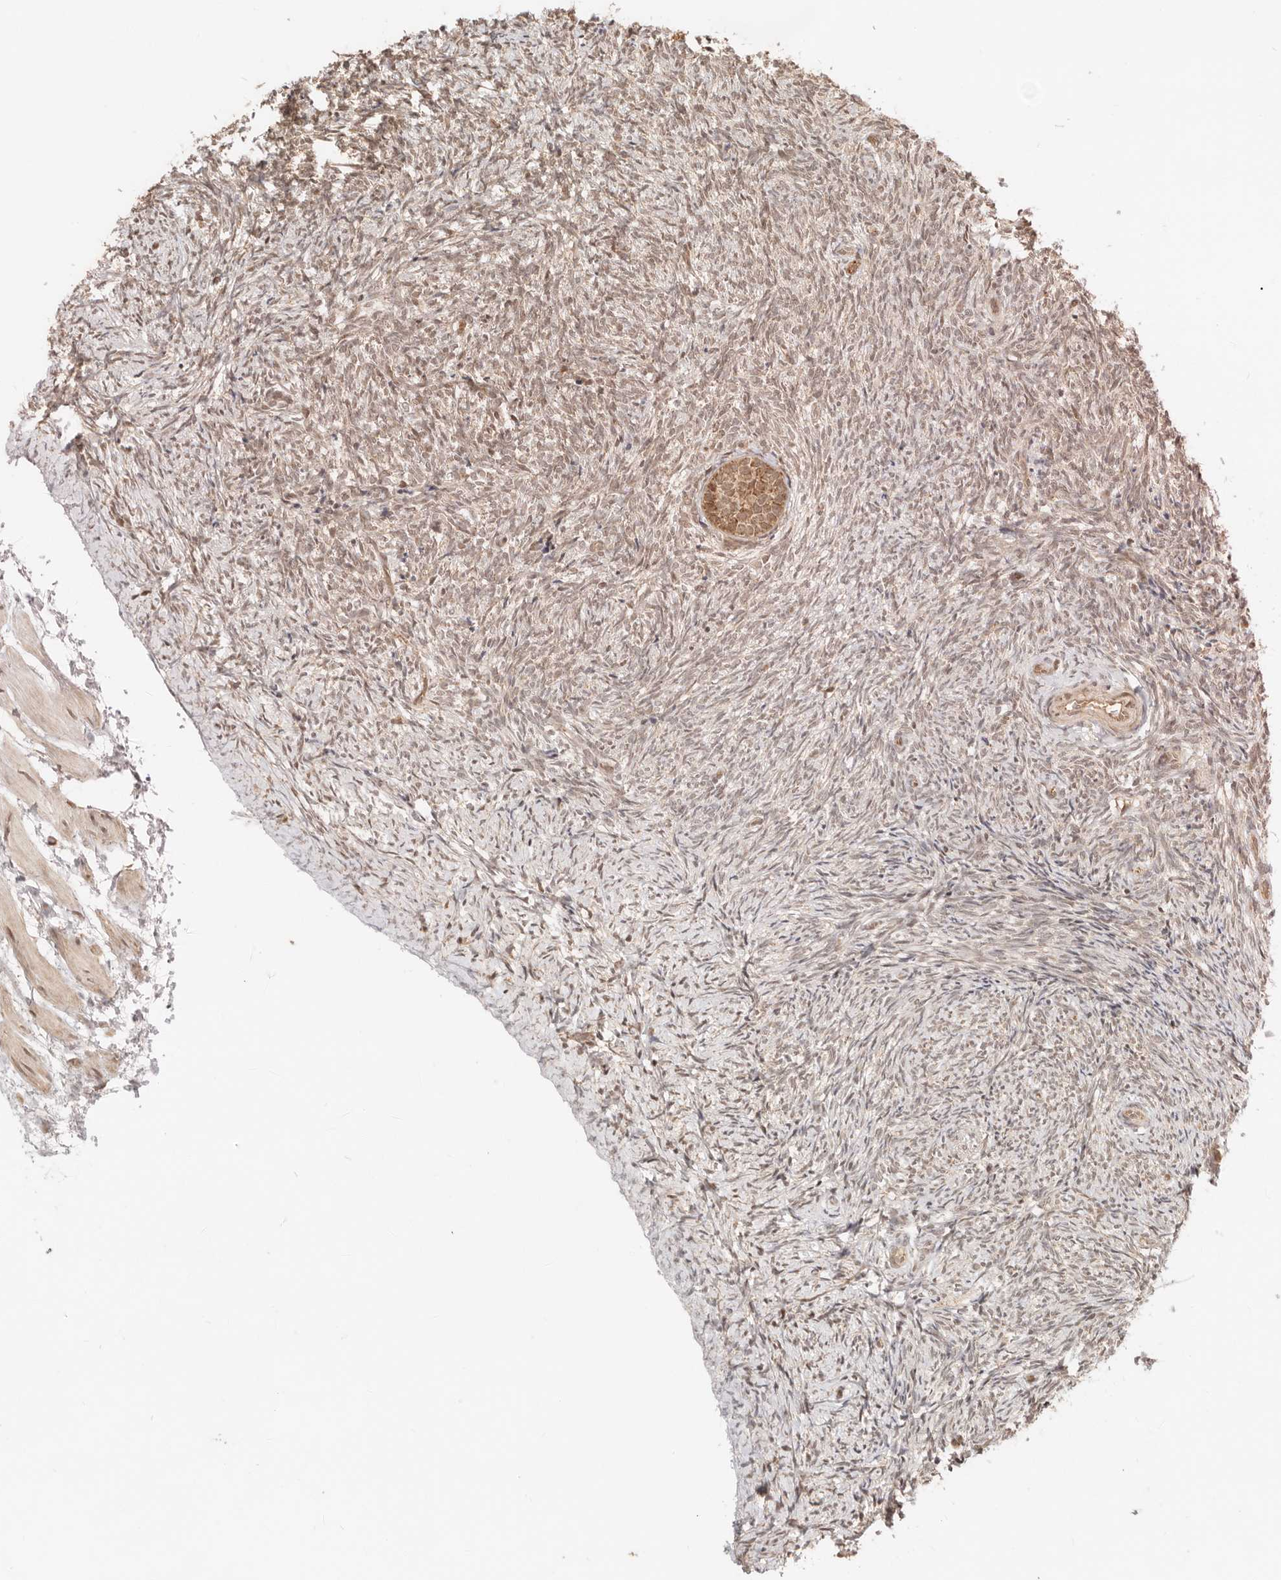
{"staining": {"intensity": "moderate", "quantity": ">75%", "location": "cytoplasmic/membranous,nuclear"}, "tissue": "ovary", "cell_type": "Follicle cells", "image_type": "normal", "snomed": [{"axis": "morphology", "description": "Normal tissue, NOS"}, {"axis": "topography", "description": "Ovary"}], "caption": "High-magnification brightfield microscopy of normal ovary stained with DAB (3,3'-diaminobenzidine) (brown) and counterstained with hematoxylin (blue). follicle cells exhibit moderate cytoplasmic/membranous,nuclear staining is identified in about>75% of cells.", "gene": "BAALC", "patient": {"sex": "female", "age": 41}}